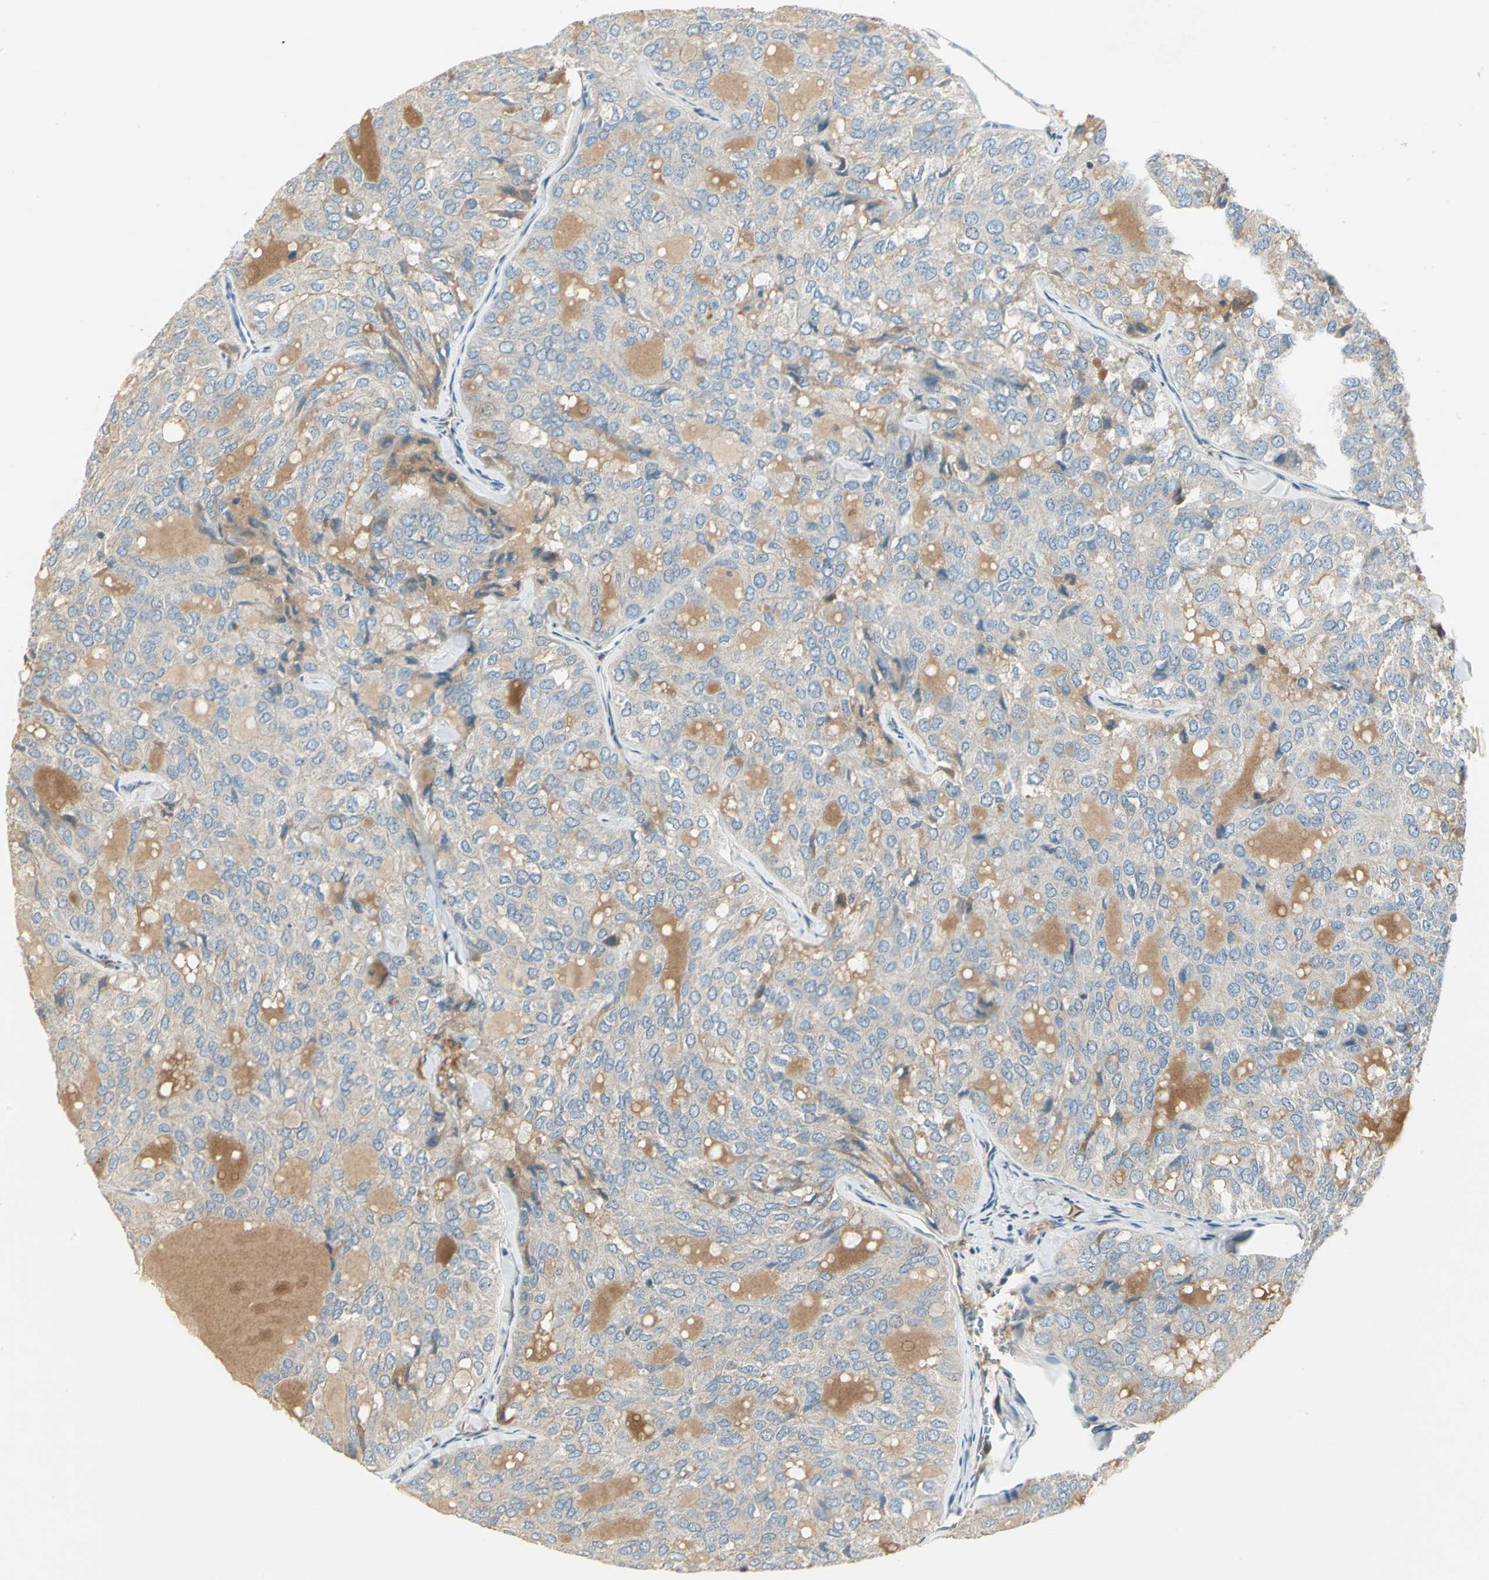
{"staining": {"intensity": "negative", "quantity": "none", "location": "none"}, "tissue": "thyroid cancer", "cell_type": "Tumor cells", "image_type": "cancer", "snomed": [{"axis": "morphology", "description": "Follicular adenoma carcinoma, NOS"}, {"axis": "topography", "description": "Thyroid gland"}], "caption": "Thyroid follicular adenoma carcinoma was stained to show a protein in brown. There is no significant expression in tumor cells.", "gene": "PROC", "patient": {"sex": "male", "age": 75}}